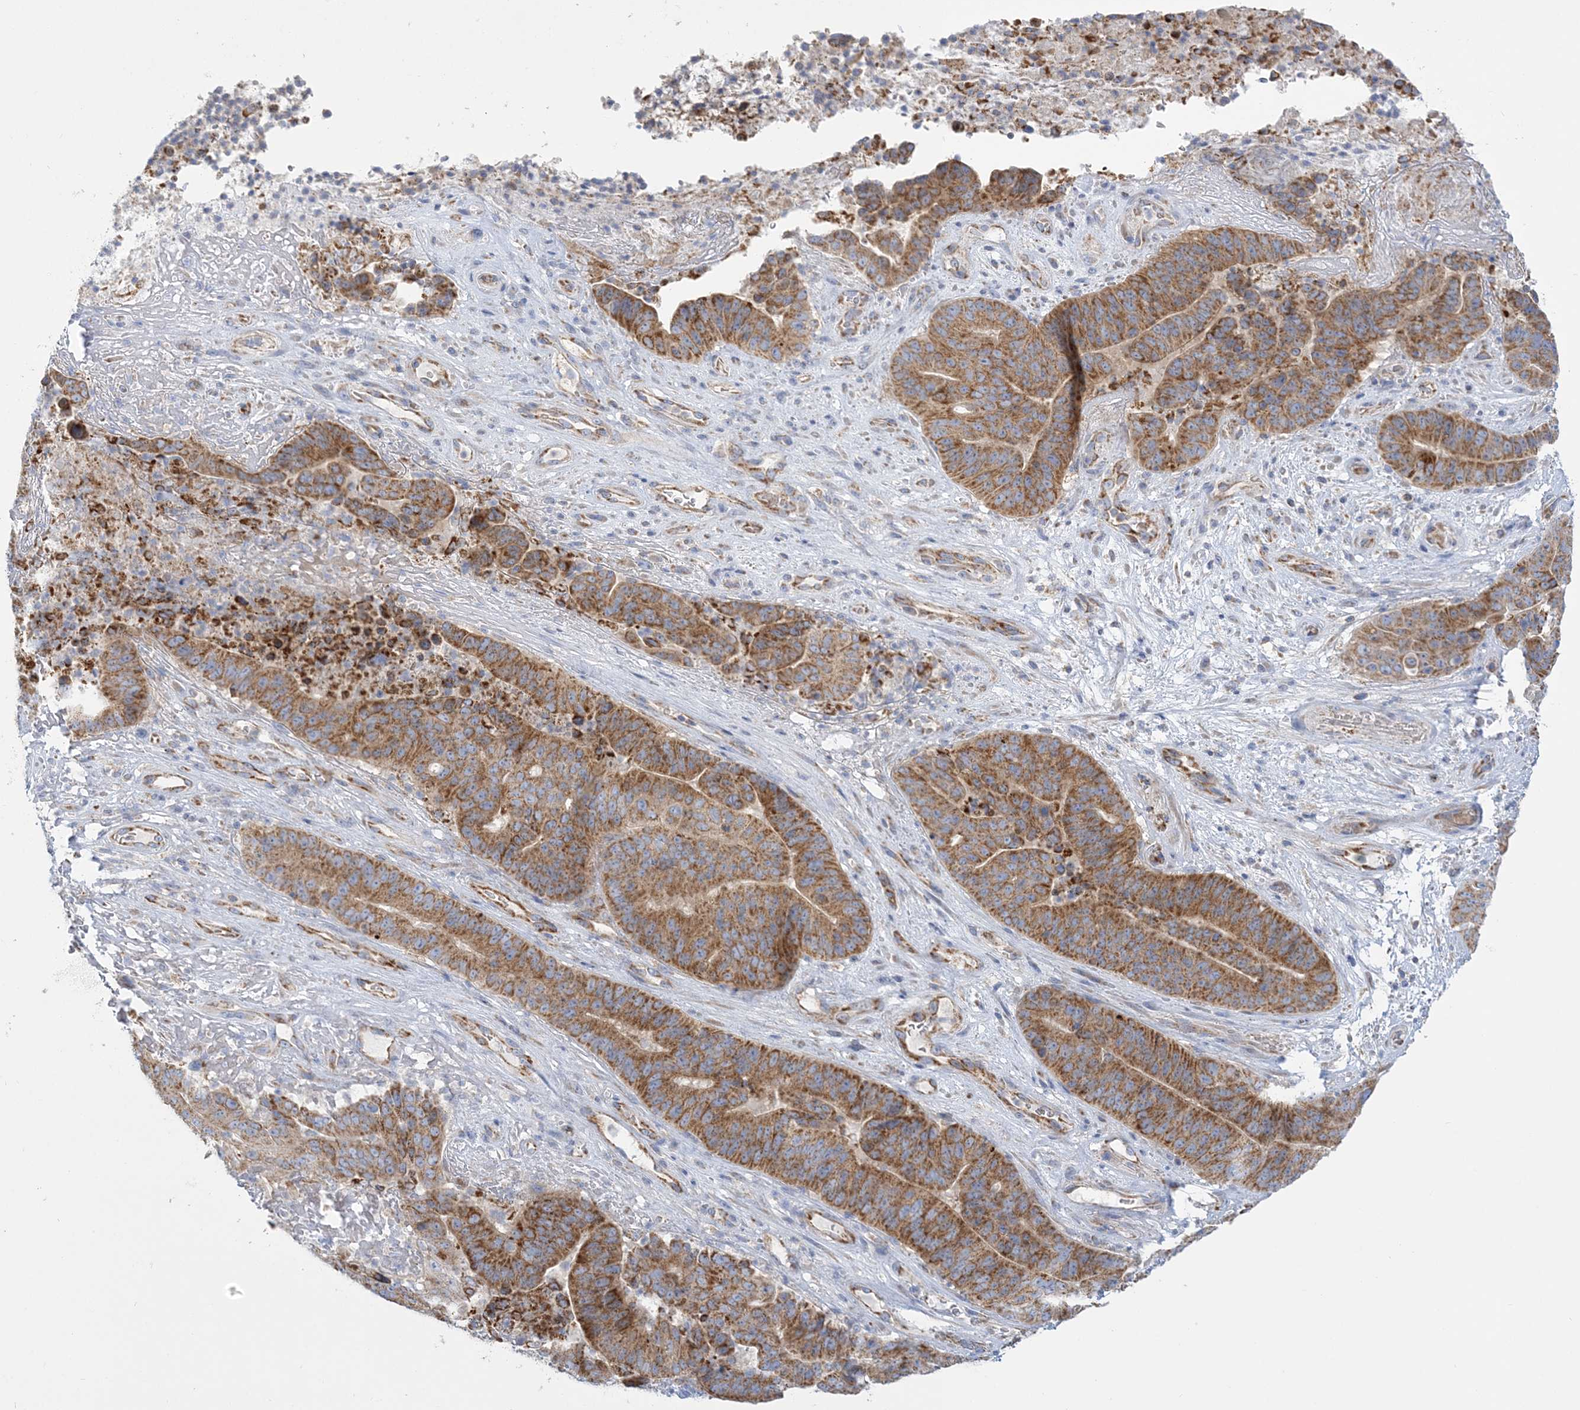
{"staining": {"intensity": "moderate", "quantity": ">75%", "location": "cytoplasmic/membranous"}, "tissue": "pancreatic cancer", "cell_type": "Tumor cells", "image_type": "cancer", "snomed": [{"axis": "morphology", "description": "Adenocarcinoma, NOS"}, {"axis": "topography", "description": "Pancreas"}], "caption": "IHC image of pancreatic cancer stained for a protein (brown), which exhibits medium levels of moderate cytoplasmic/membranous expression in approximately >75% of tumor cells.", "gene": "TBC1D14", "patient": {"sex": "female", "age": 77}}